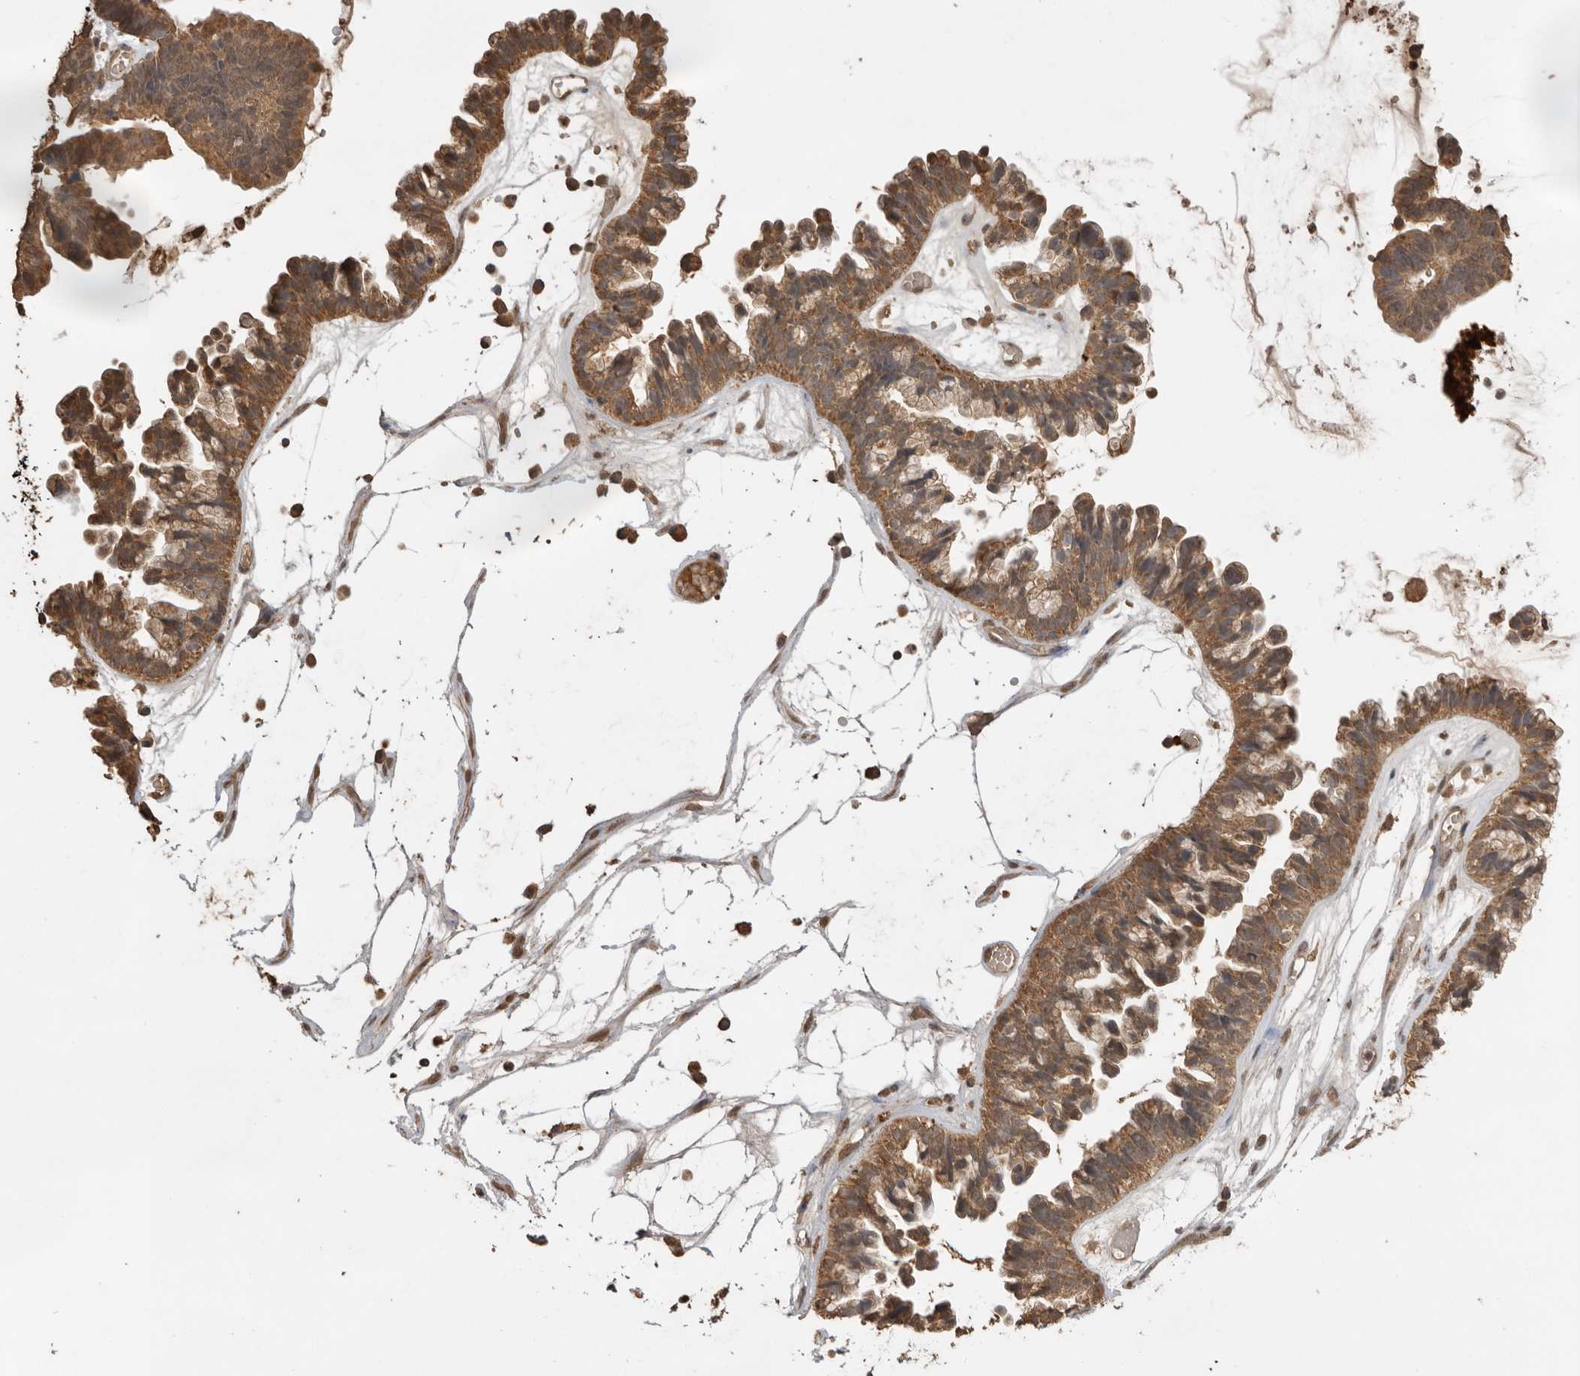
{"staining": {"intensity": "moderate", "quantity": ">75%", "location": "cytoplasmic/membranous"}, "tissue": "ovarian cancer", "cell_type": "Tumor cells", "image_type": "cancer", "snomed": [{"axis": "morphology", "description": "Cystadenocarcinoma, serous, NOS"}, {"axis": "topography", "description": "Ovary"}], "caption": "High-magnification brightfield microscopy of ovarian cancer (serous cystadenocarcinoma) stained with DAB (brown) and counterstained with hematoxylin (blue). tumor cells exhibit moderate cytoplasmic/membranous positivity is seen in approximately>75% of cells. Ihc stains the protein in brown and the nuclei are stained blue.", "gene": "JAG2", "patient": {"sex": "female", "age": 56}}